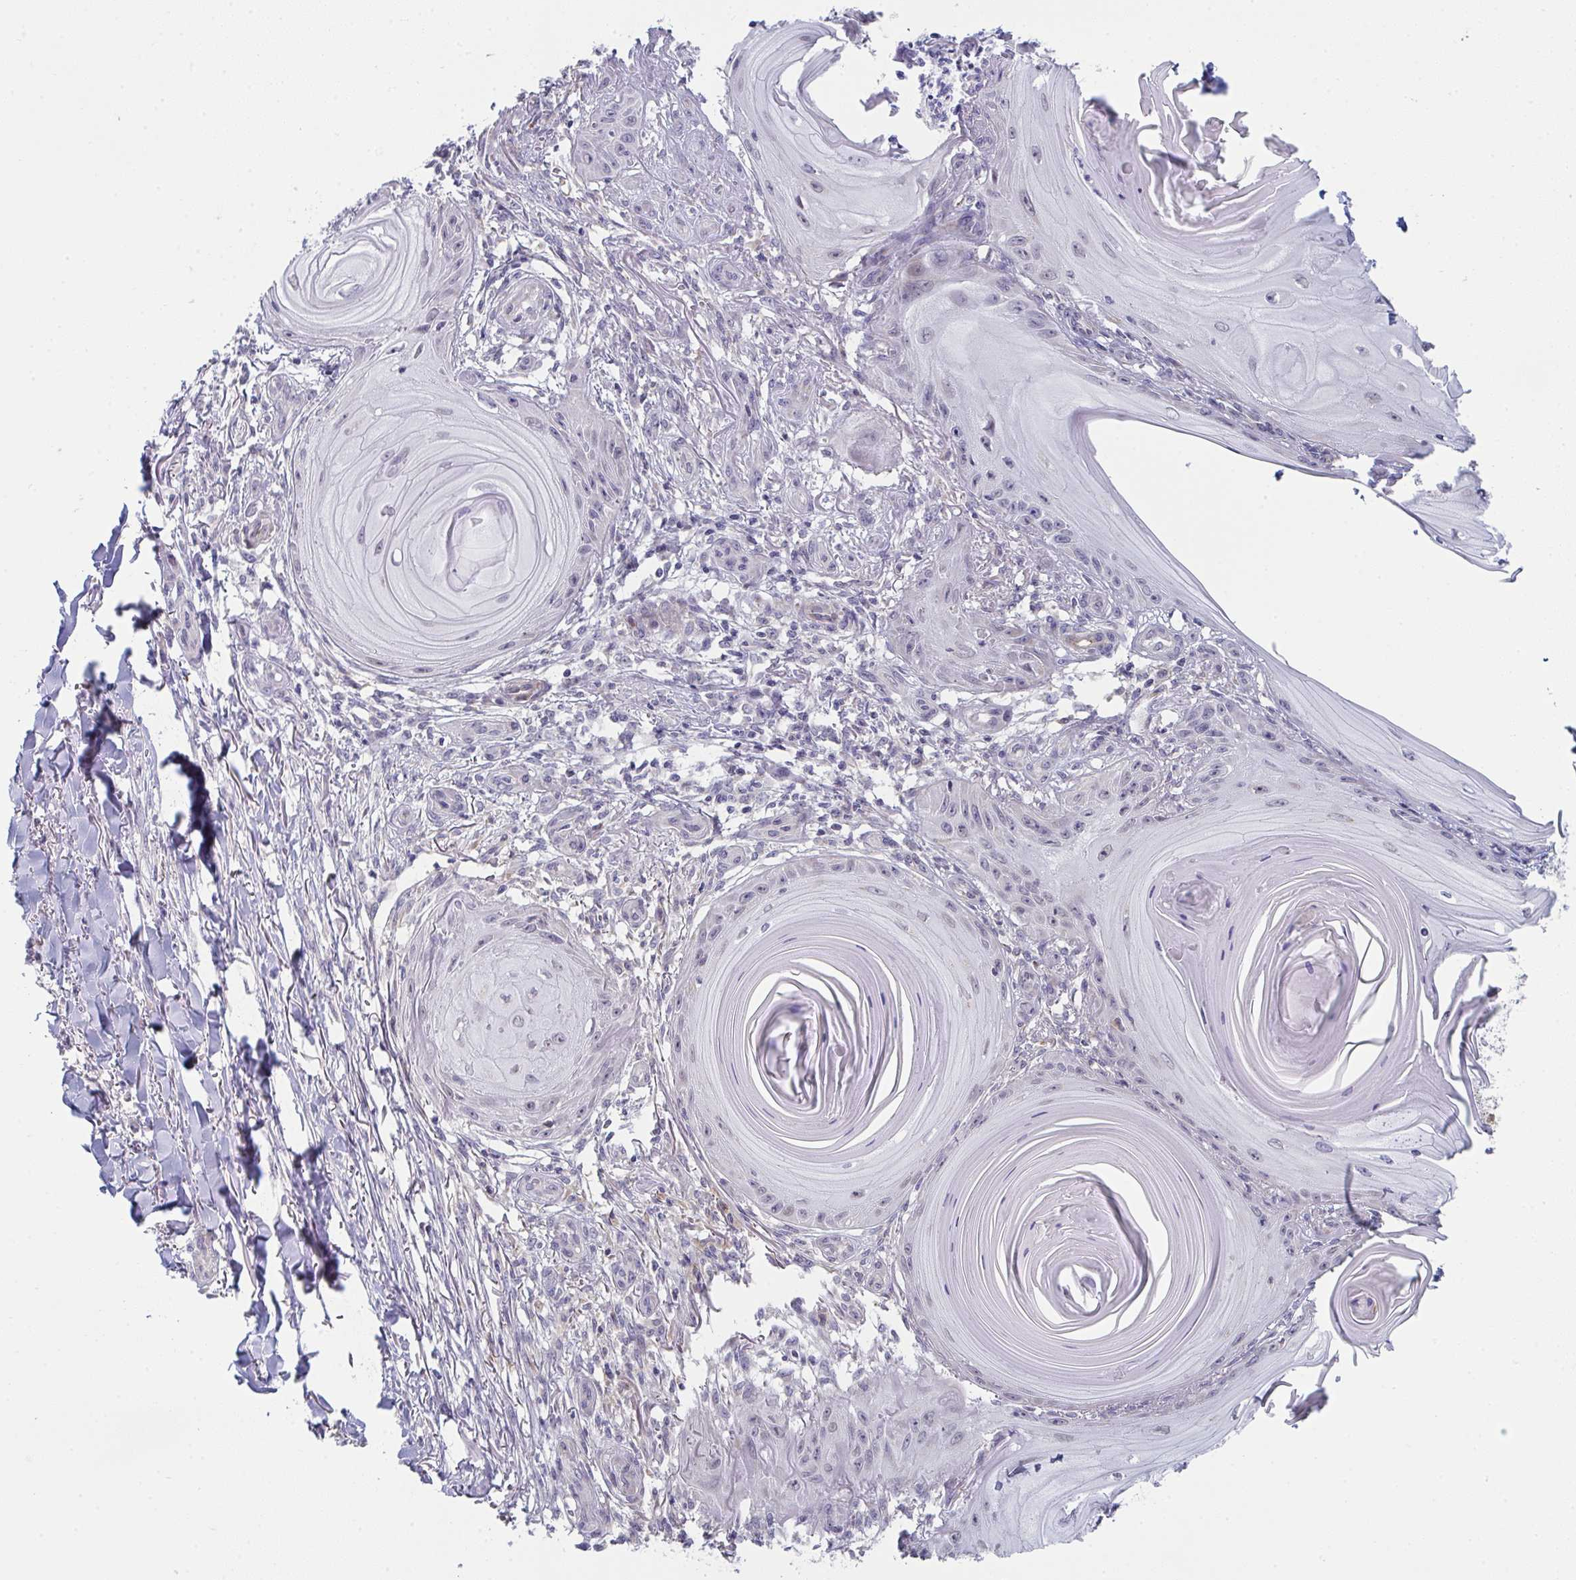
{"staining": {"intensity": "negative", "quantity": "none", "location": "none"}, "tissue": "skin cancer", "cell_type": "Tumor cells", "image_type": "cancer", "snomed": [{"axis": "morphology", "description": "Squamous cell carcinoma, NOS"}, {"axis": "topography", "description": "Skin"}], "caption": "The histopathology image reveals no significant expression in tumor cells of squamous cell carcinoma (skin).", "gene": "VWDE", "patient": {"sex": "female", "age": 77}}